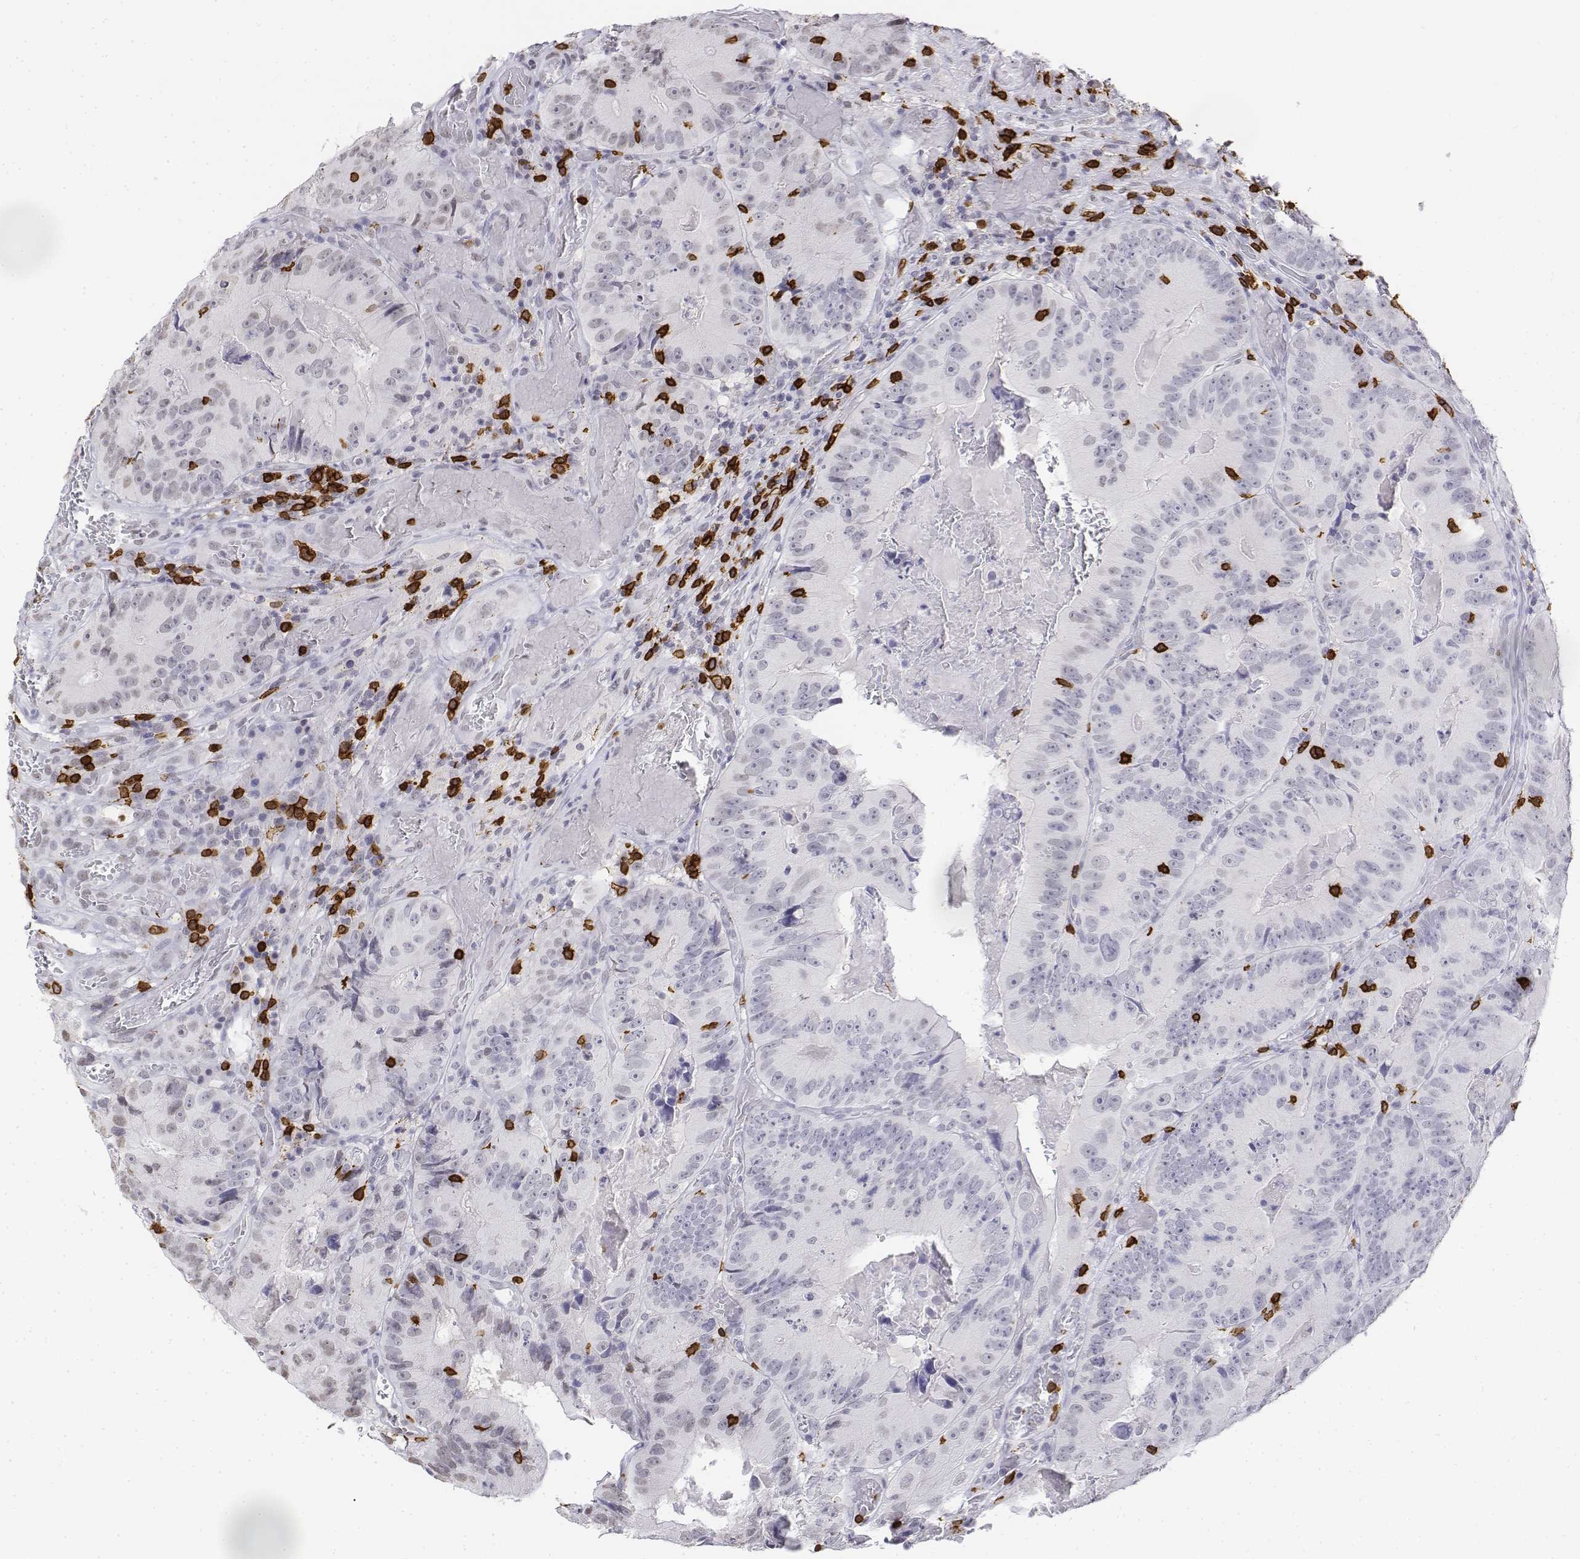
{"staining": {"intensity": "negative", "quantity": "none", "location": "none"}, "tissue": "colorectal cancer", "cell_type": "Tumor cells", "image_type": "cancer", "snomed": [{"axis": "morphology", "description": "Adenocarcinoma, NOS"}, {"axis": "topography", "description": "Colon"}], "caption": "DAB immunohistochemical staining of human colorectal cancer demonstrates no significant staining in tumor cells.", "gene": "CD3E", "patient": {"sex": "female", "age": 86}}